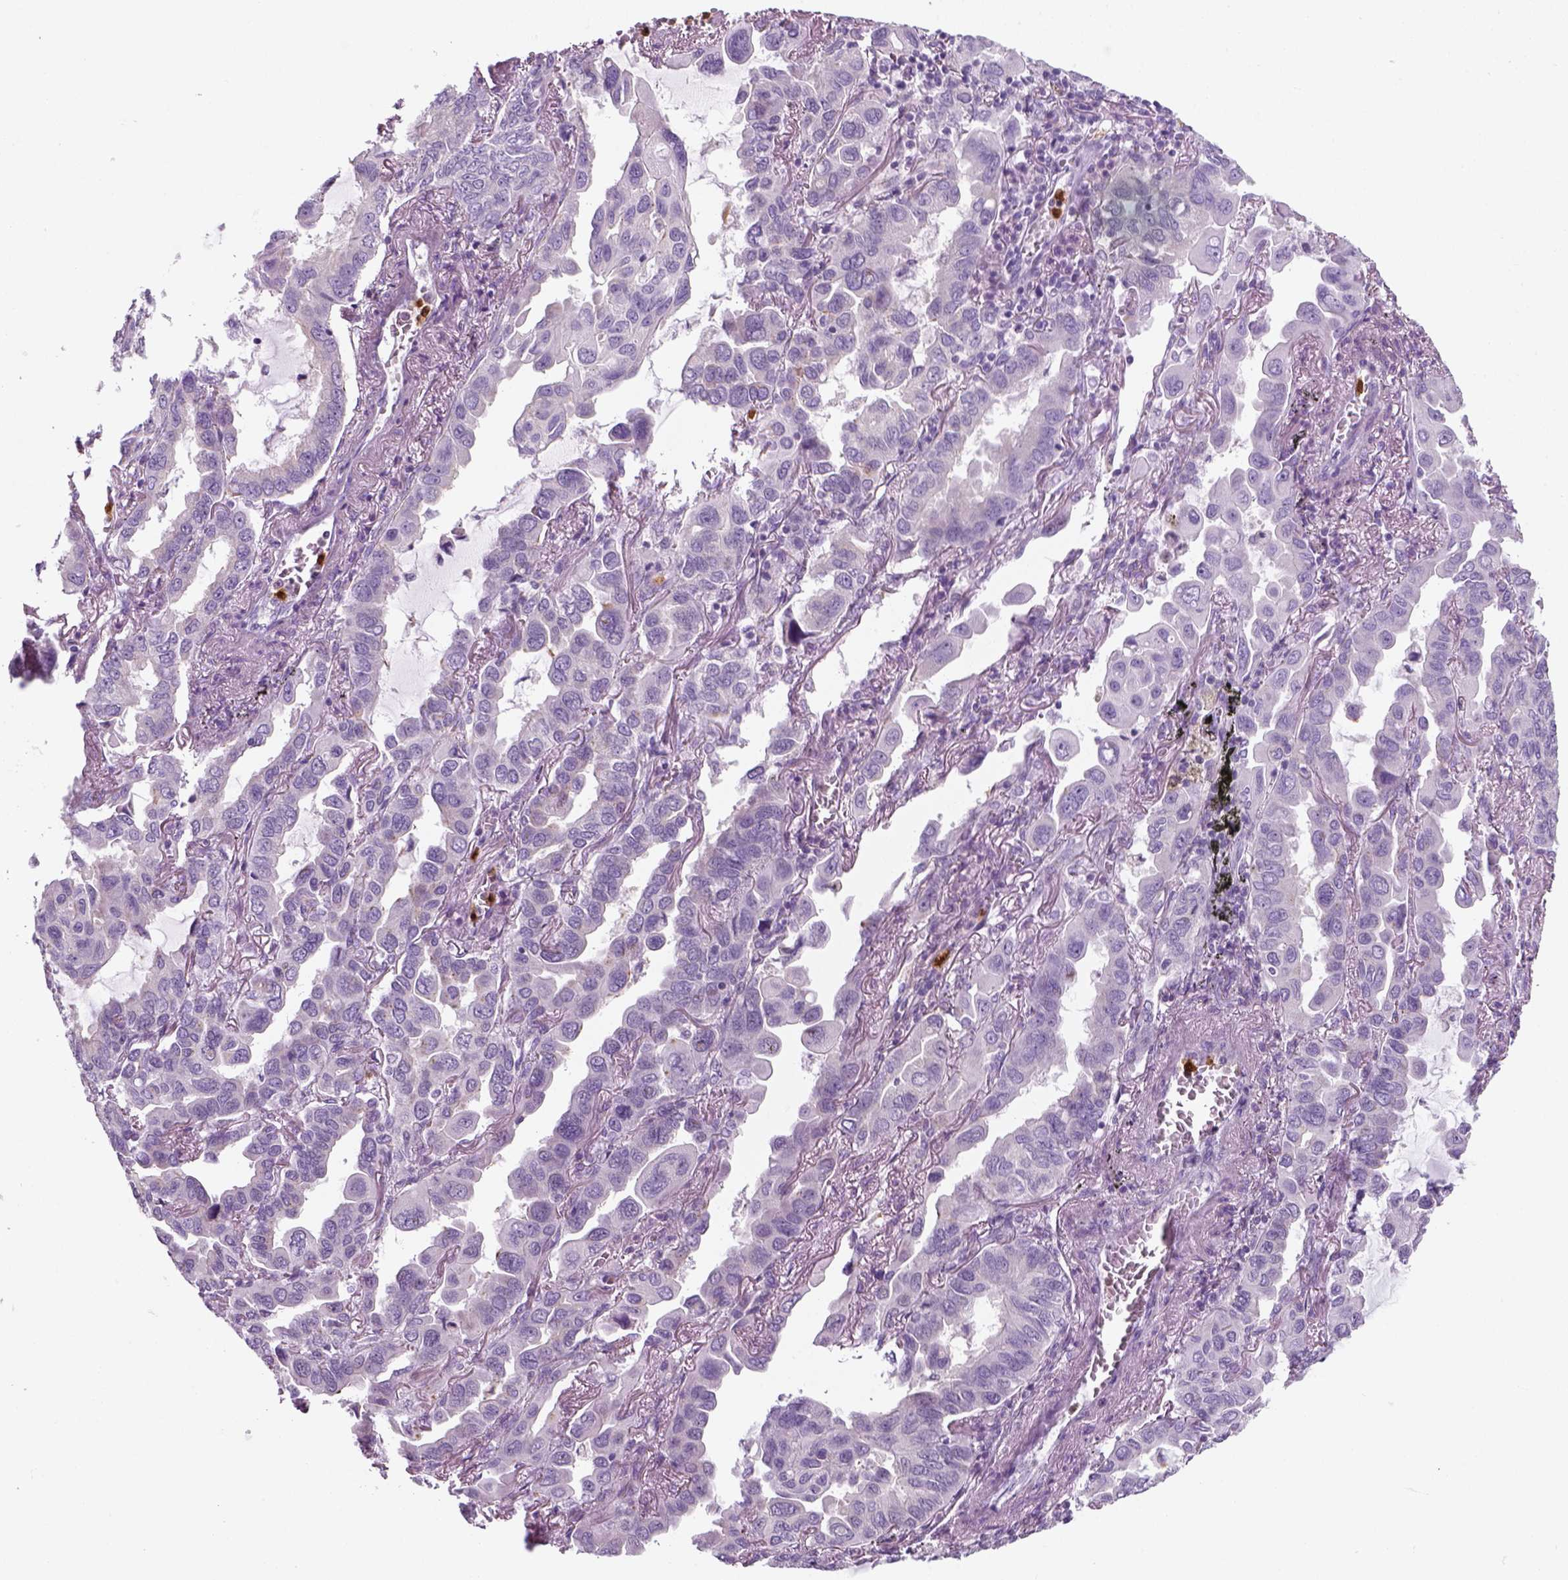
{"staining": {"intensity": "negative", "quantity": "none", "location": "none"}, "tissue": "lung cancer", "cell_type": "Tumor cells", "image_type": "cancer", "snomed": [{"axis": "morphology", "description": "Adenocarcinoma, NOS"}, {"axis": "topography", "description": "Lung"}], "caption": "High power microscopy photomicrograph of an immunohistochemistry (IHC) histopathology image of lung cancer (adenocarcinoma), revealing no significant positivity in tumor cells.", "gene": "IL4", "patient": {"sex": "male", "age": 64}}